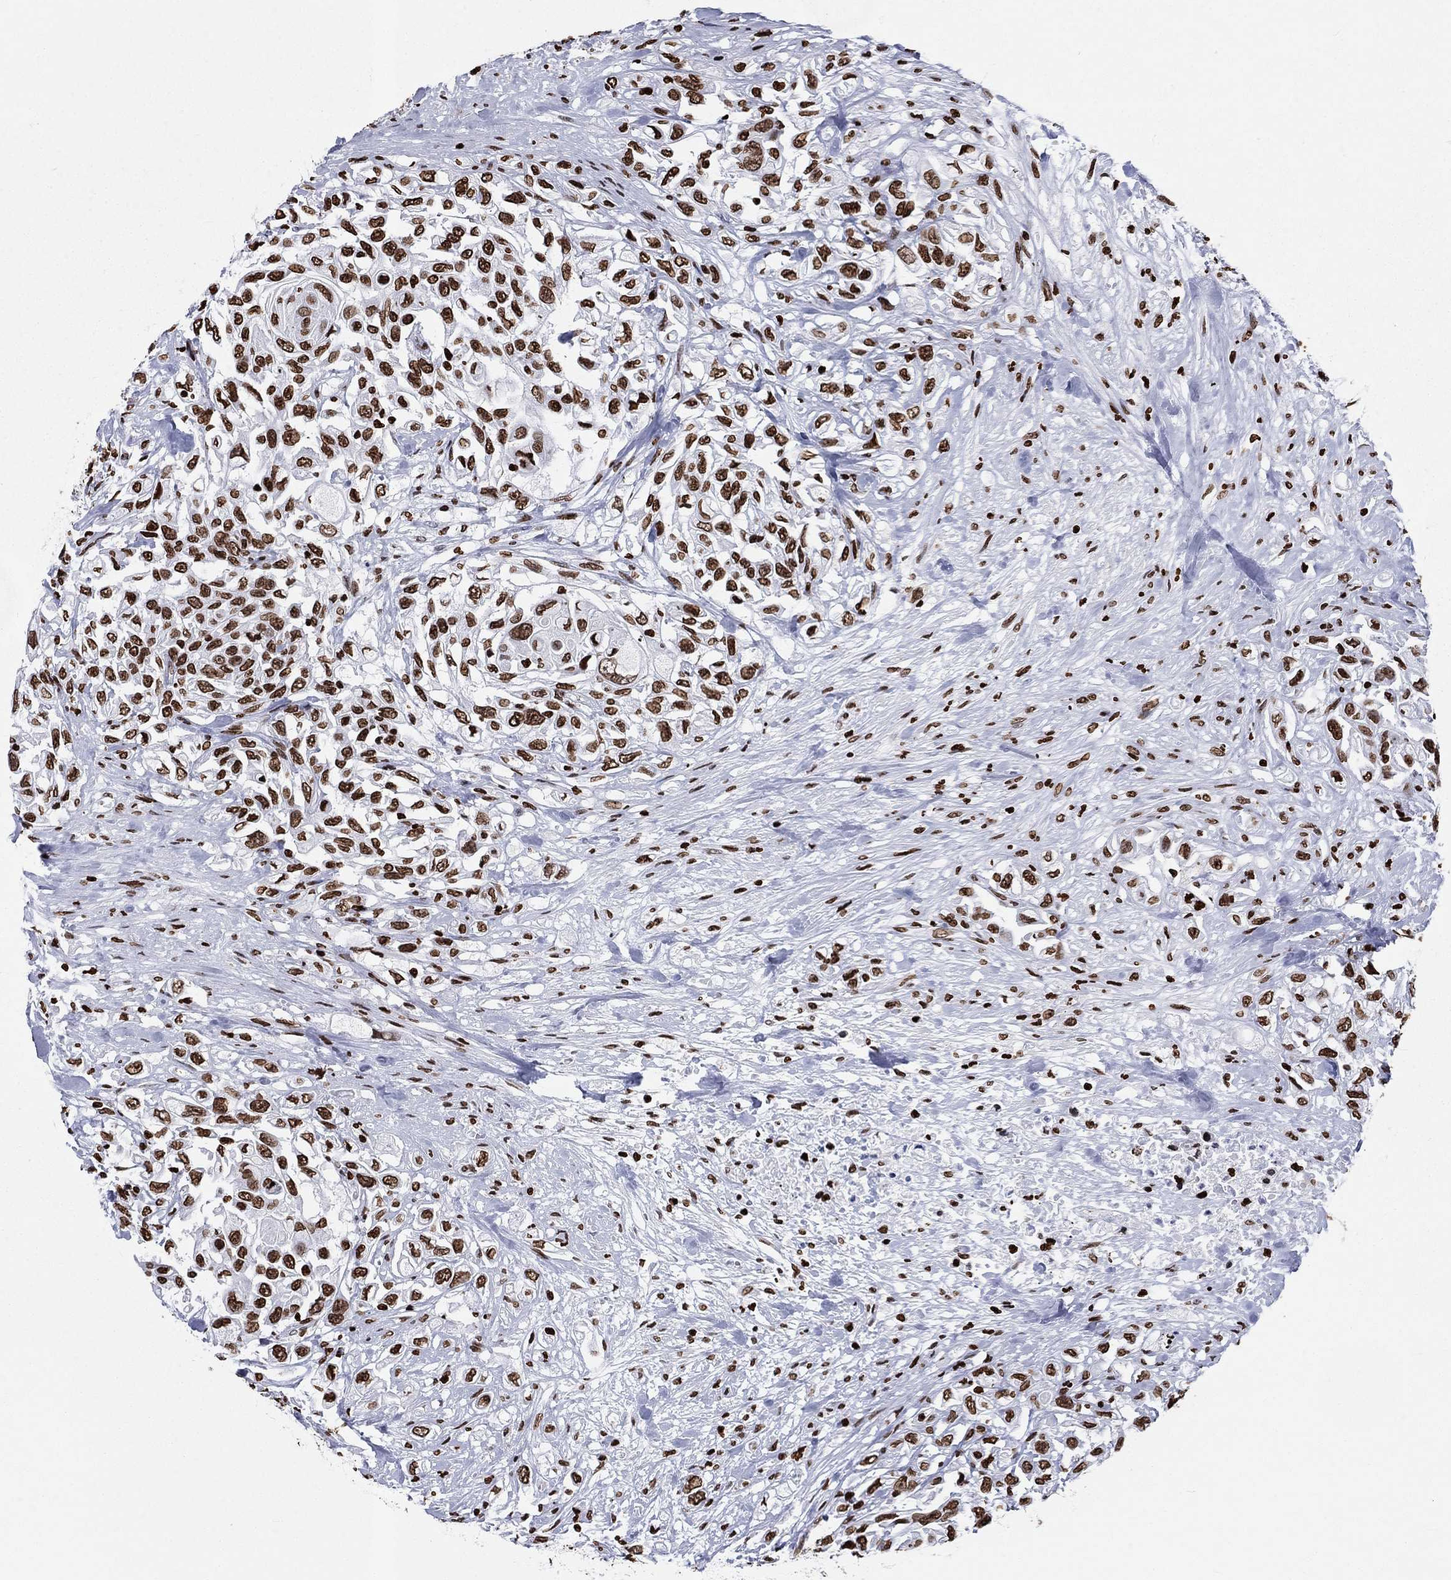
{"staining": {"intensity": "strong", "quantity": ">75%", "location": "nuclear"}, "tissue": "urothelial cancer", "cell_type": "Tumor cells", "image_type": "cancer", "snomed": [{"axis": "morphology", "description": "Urothelial carcinoma, High grade"}, {"axis": "topography", "description": "Urinary bladder"}], "caption": "Immunohistochemistry (IHC) micrograph of neoplastic tissue: urothelial carcinoma (high-grade) stained using immunohistochemistry displays high levels of strong protein expression localized specifically in the nuclear of tumor cells, appearing as a nuclear brown color.", "gene": "H1-5", "patient": {"sex": "female", "age": 56}}